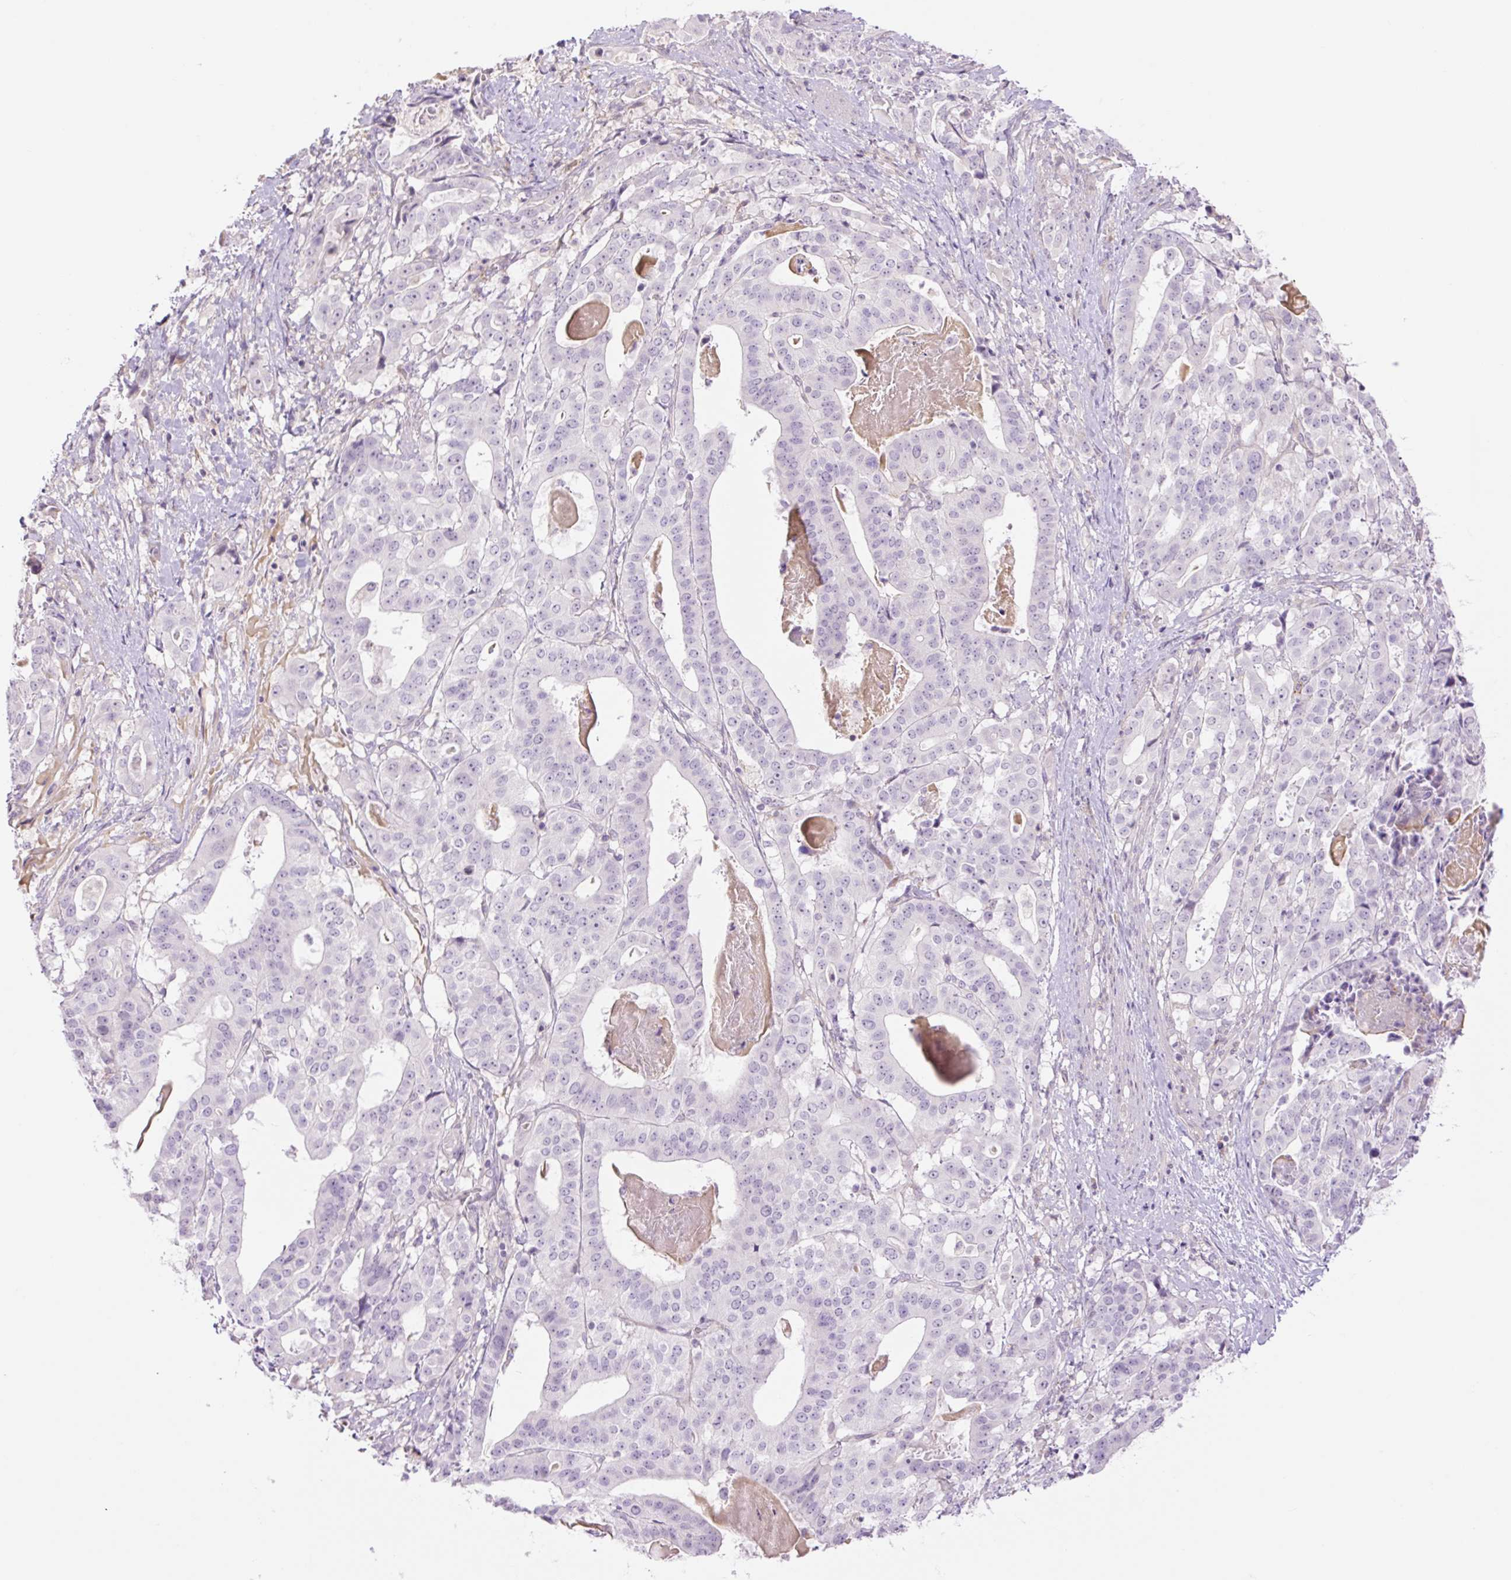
{"staining": {"intensity": "negative", "quantity": "none", "location": "none"}, "tissue": "stomach cancer", "cell_type": "Tumor cells", "image_type": "cancer", "snomed": [{"axis": "morphology", "description": "Adenocarcinoma, NOS"}, {"axis": "topography", "description": "Stomach"}], "caption": "Human stomach cancer (adenocarcinoma) stained for a protein using immunohistochemistry shows no staining in tumor cells.", "gene": "GRID2", "patient": {"sex": "male", "age": 48}}